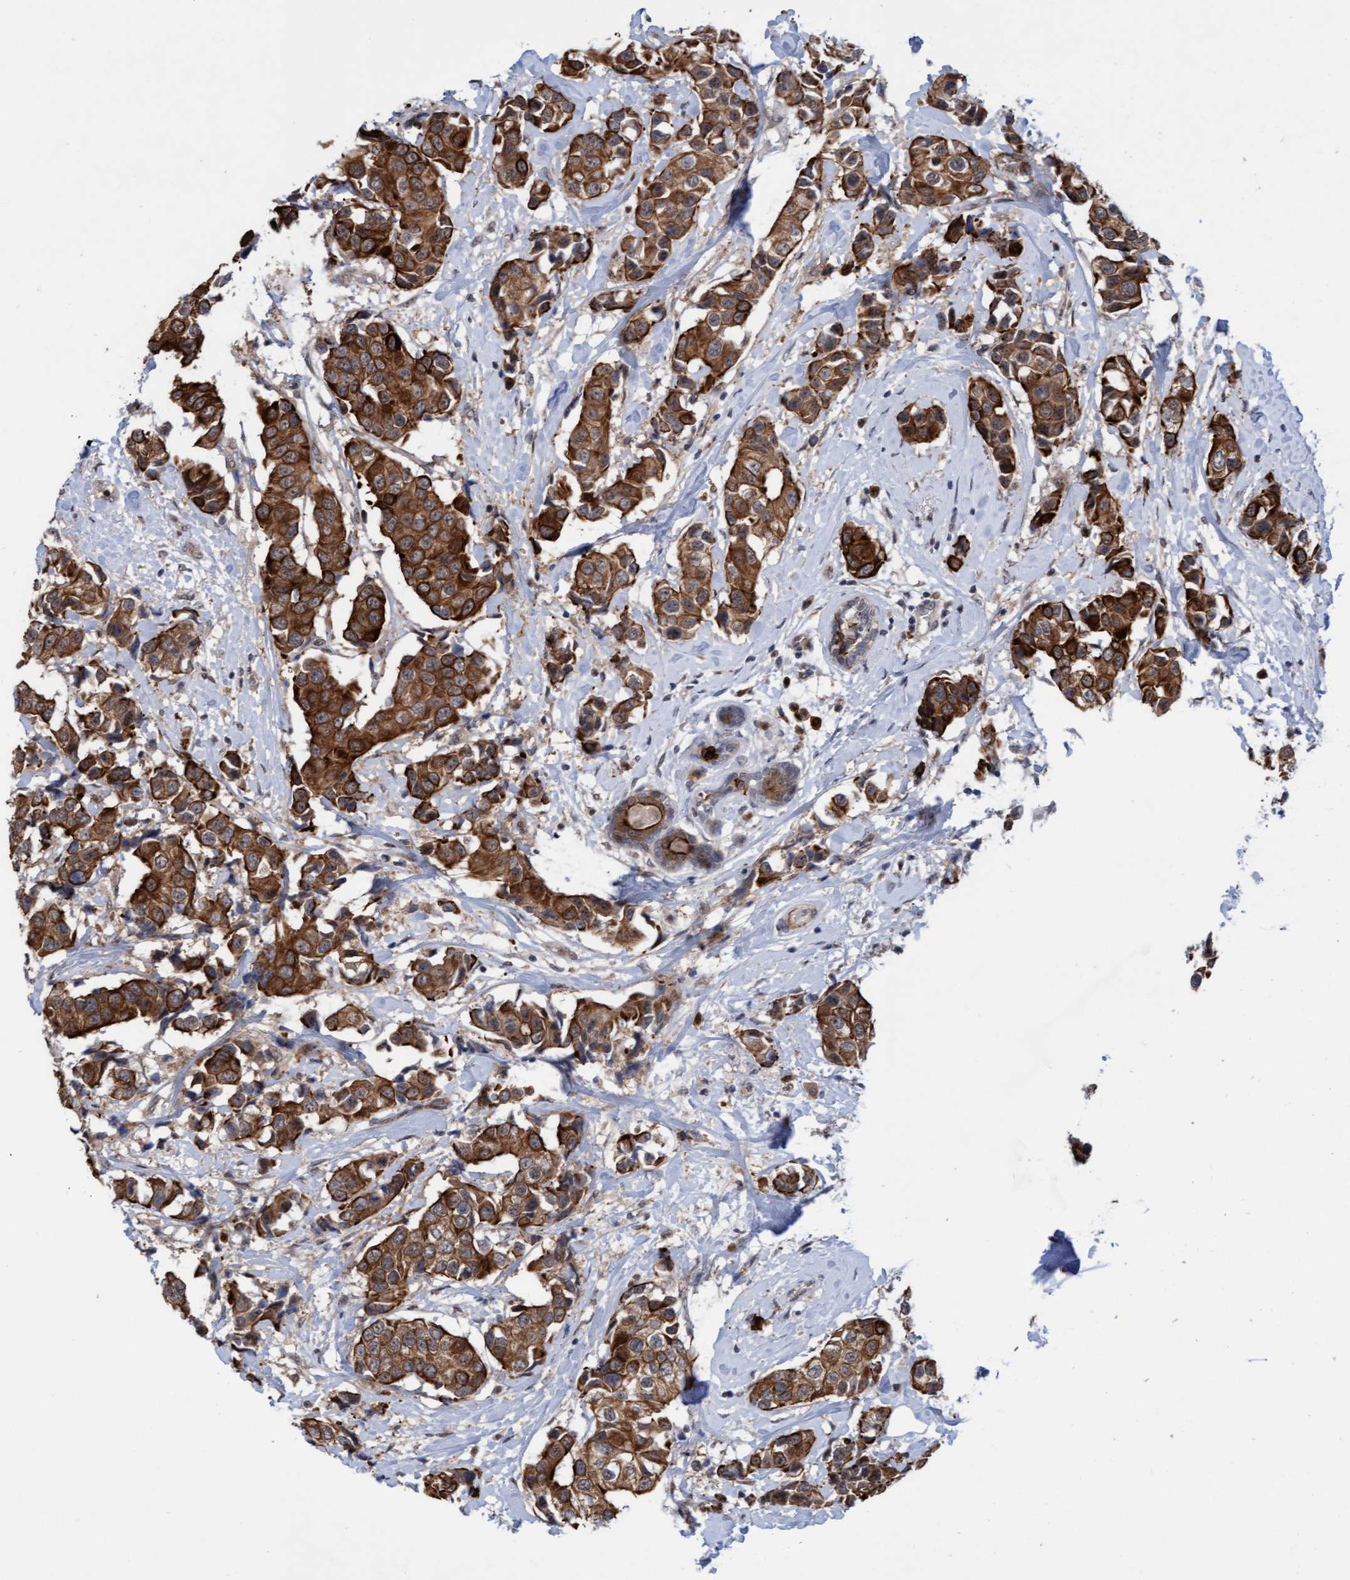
{"staining": {"intensity": "strong", "quantity": ">75%", "location": "cytoplasmic/membranous"}, "tissue": "breast cancer", "cell_type": "Tumor cells", "image_type": "cancer", "snomed": [{"axis": "morphology", "description": "Normal tissue, NOS"}, {"axis": "morphology", "description": "Duct carcinoma"}, {"axis": "topography", "description": "Breast"}], "caption": "IHC of human breast cancer demonstrates high levels of strong cytoplasmic/membranous positivity in approximately >75% of tumor cells. The staining was performed using DAB (3,3'-diaminobenzidine), with brown indicating positive protein expression. Nuclei are stained blue with hematoxylin.", "gene": "RAP1GAP2", "patient": {"sex": "female", "age": 39}}